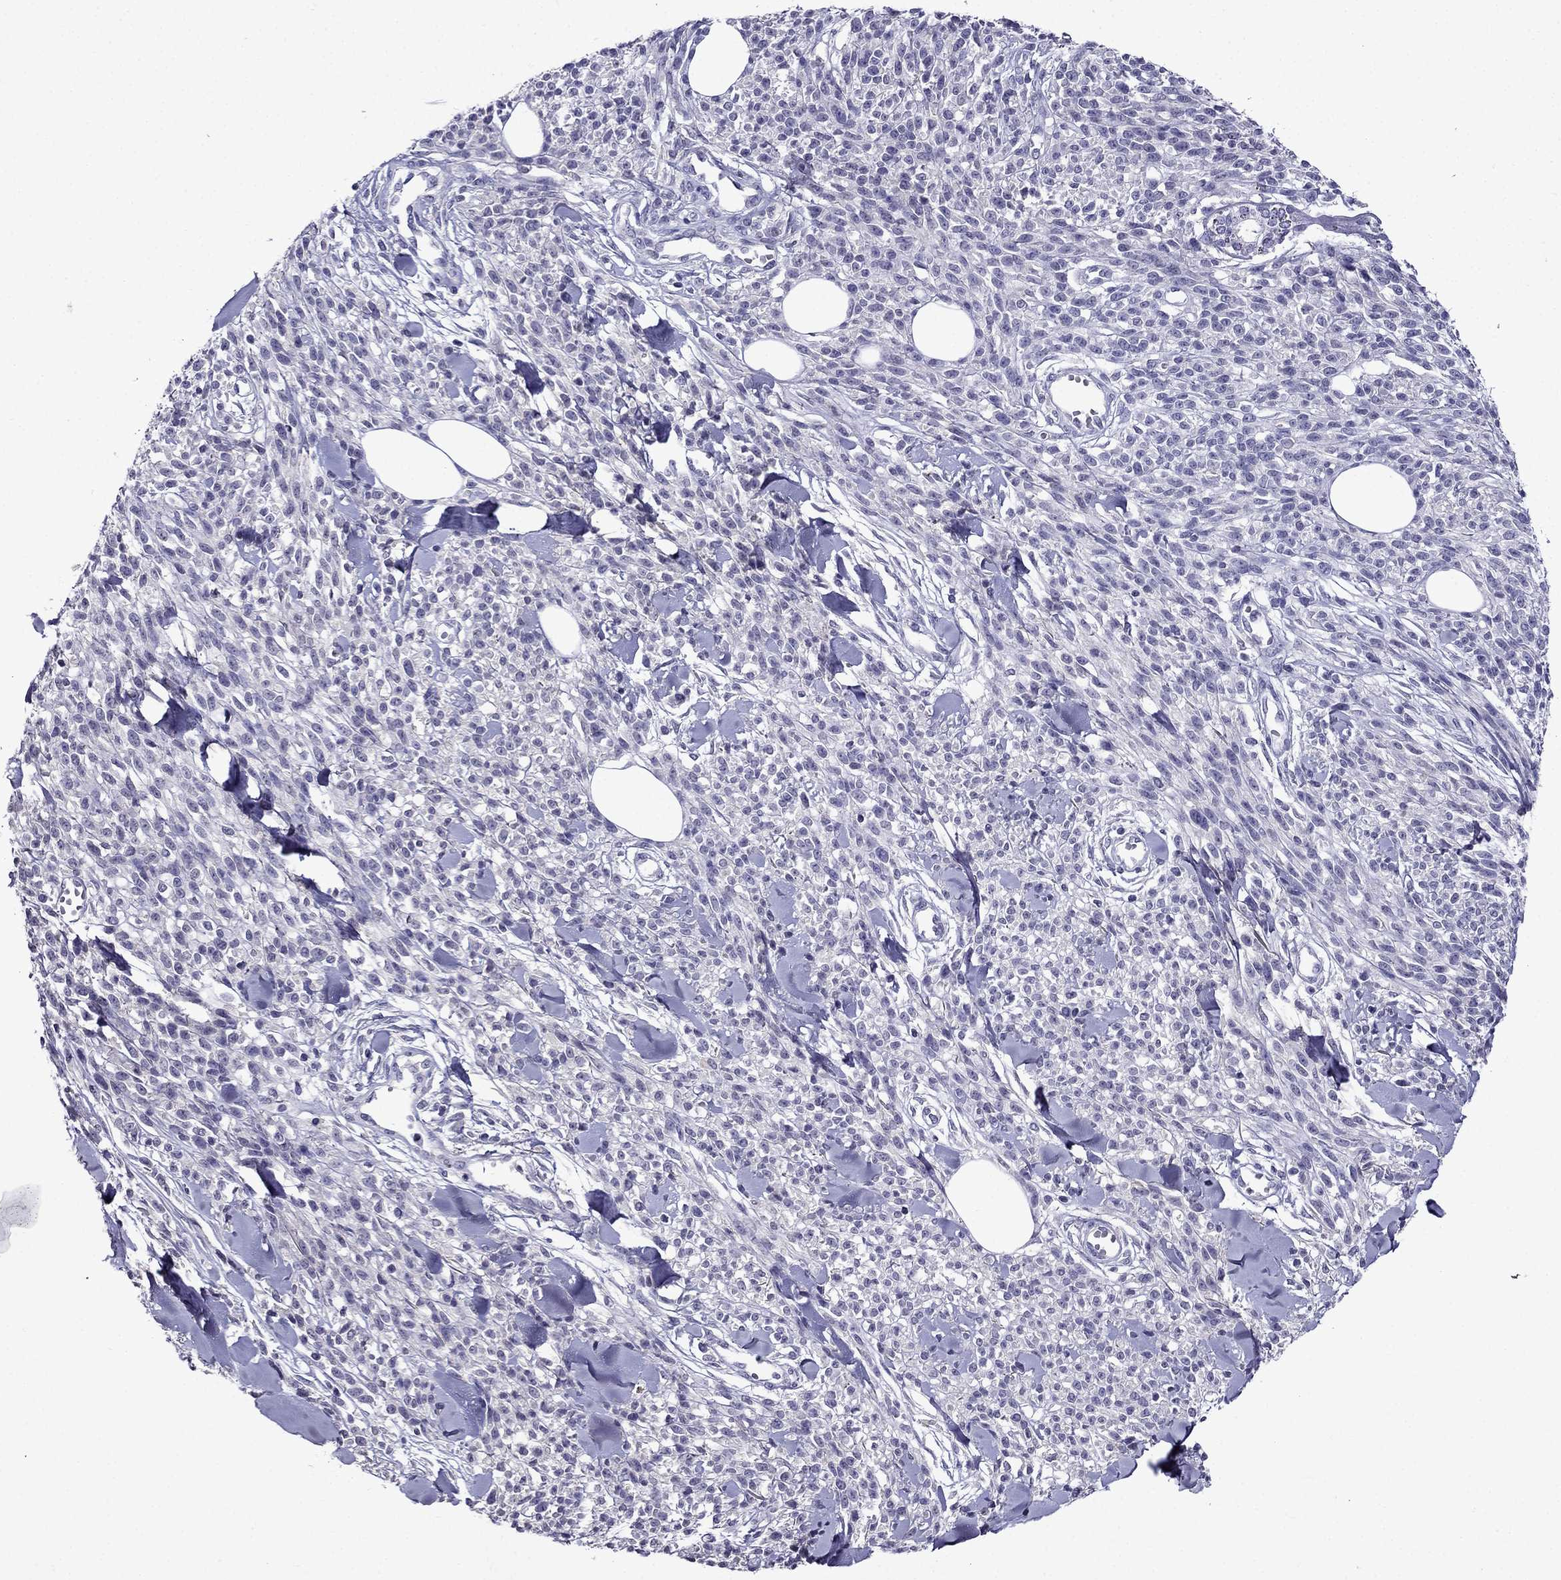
{"staining": {"intensity": "negative", "quantity": "none", "location": "none"}, "tissue": "melanoma", "cell_type": "Tumor cells", "image_type": "cancer", "snomed": [{"axis": "morphology", "description": "Malignant melanoma, NOS"}, {"axis": "topography", "description": "Skin"}, {"axis": "topography", "description": "Skin of trunk"}], "caption": "An IHC micrograph of malignant melanoma is shown. There is no staining in tumor cells of malignant melanoma.", "gene": "DNAH17", "patient": {"sex": "male", "age": 74}}